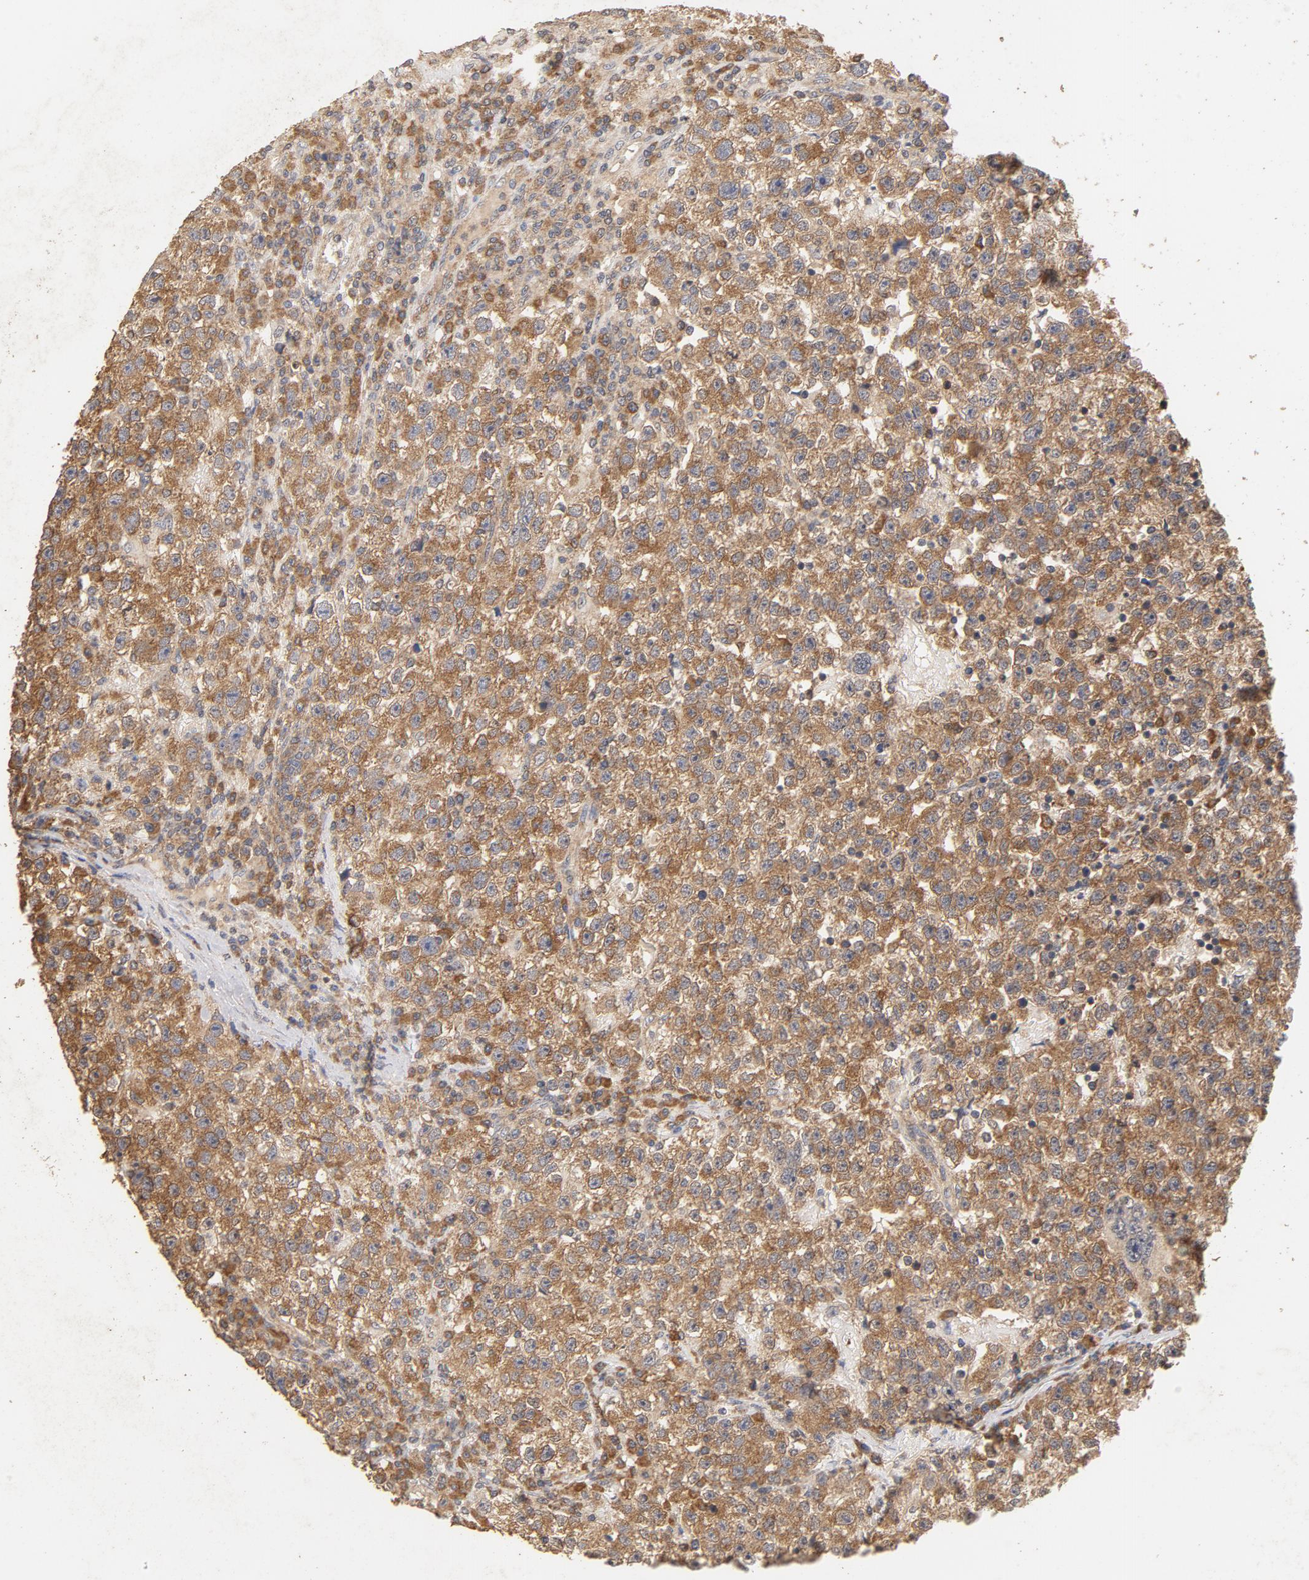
{"staining": {"intensity": "moderate", "quantity": ">75%", "location": "cytoplasmic/membranous"}, "tissue": "testis cancer", "cell_type": "Tumor cells", "image_type": "cancer", "snomed": [{"axis": "morphology", "description": "Seminoma, NOS"}, {"axis": "topography", "description": "Testis"}], "caption": "IHC (DAB (3,3'-diaminobenzidine)) staining of human testis seminoma displays moderate cytoplasmic/membranous protein staining in about >75% of tumor cells. (DAB IHC, brown staining for protein, blue staining for nuclei).", "gene": "DDX6", "patient": {"sex": "male", "age": 22}}